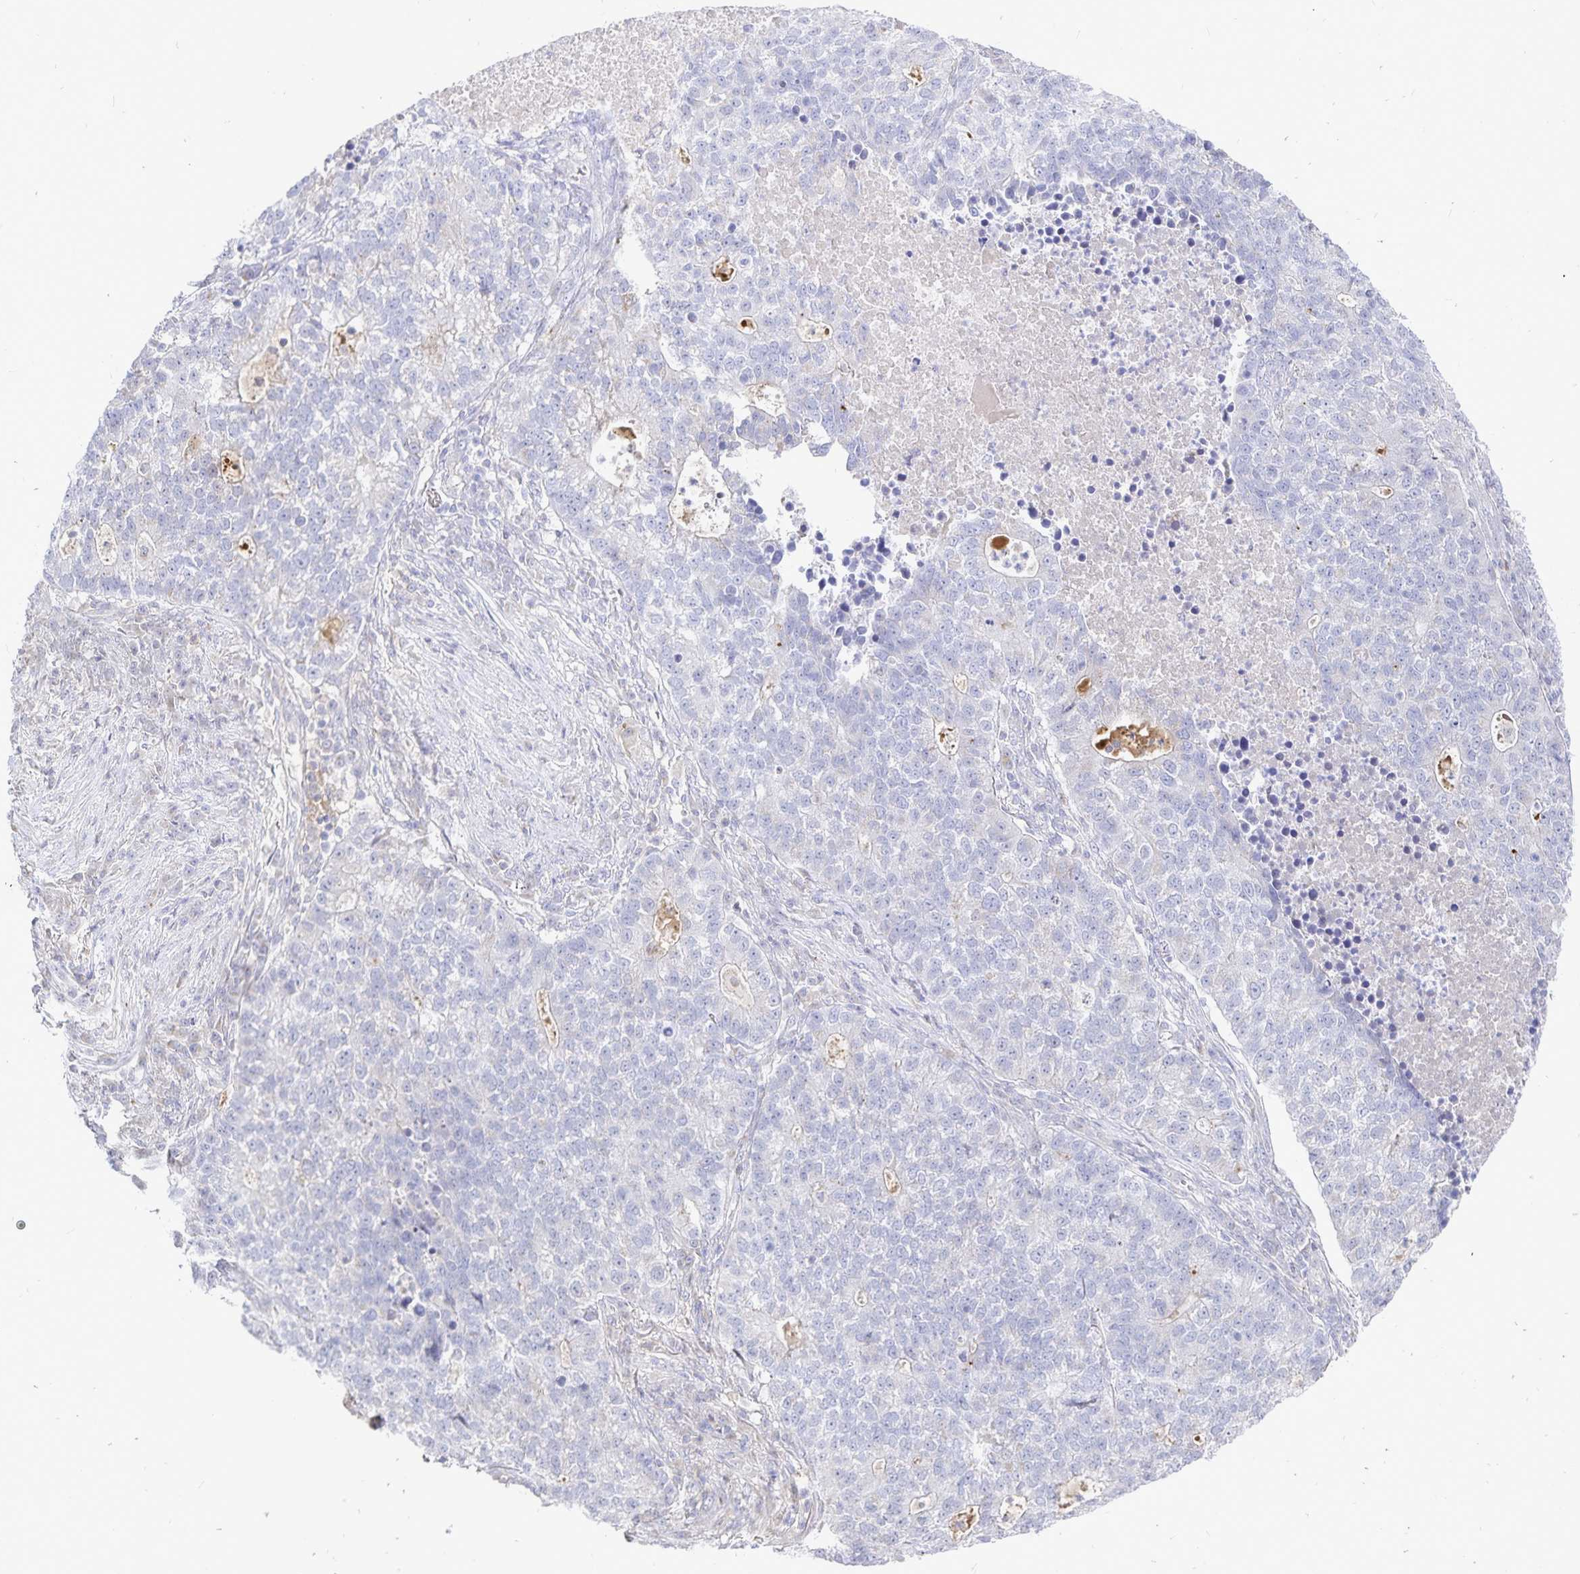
{"staining": {"intensity": "negative", "quantity": "none", "location": "none"}, "tissue": "lung cancer", "cell_type": "Tumor cells", "image_type": "cancer", "snomed": [{"axis": "morphology", "description": "Adenocarcinoma, NOS"}, {"axis": "topography", "description": "Lung"}], "caption": "An image of human adenocarcinoma (lung) is negative for staining in tumor cells.", "gene": "PKHD1", "patient": {"sex": "male", "age": 57}}